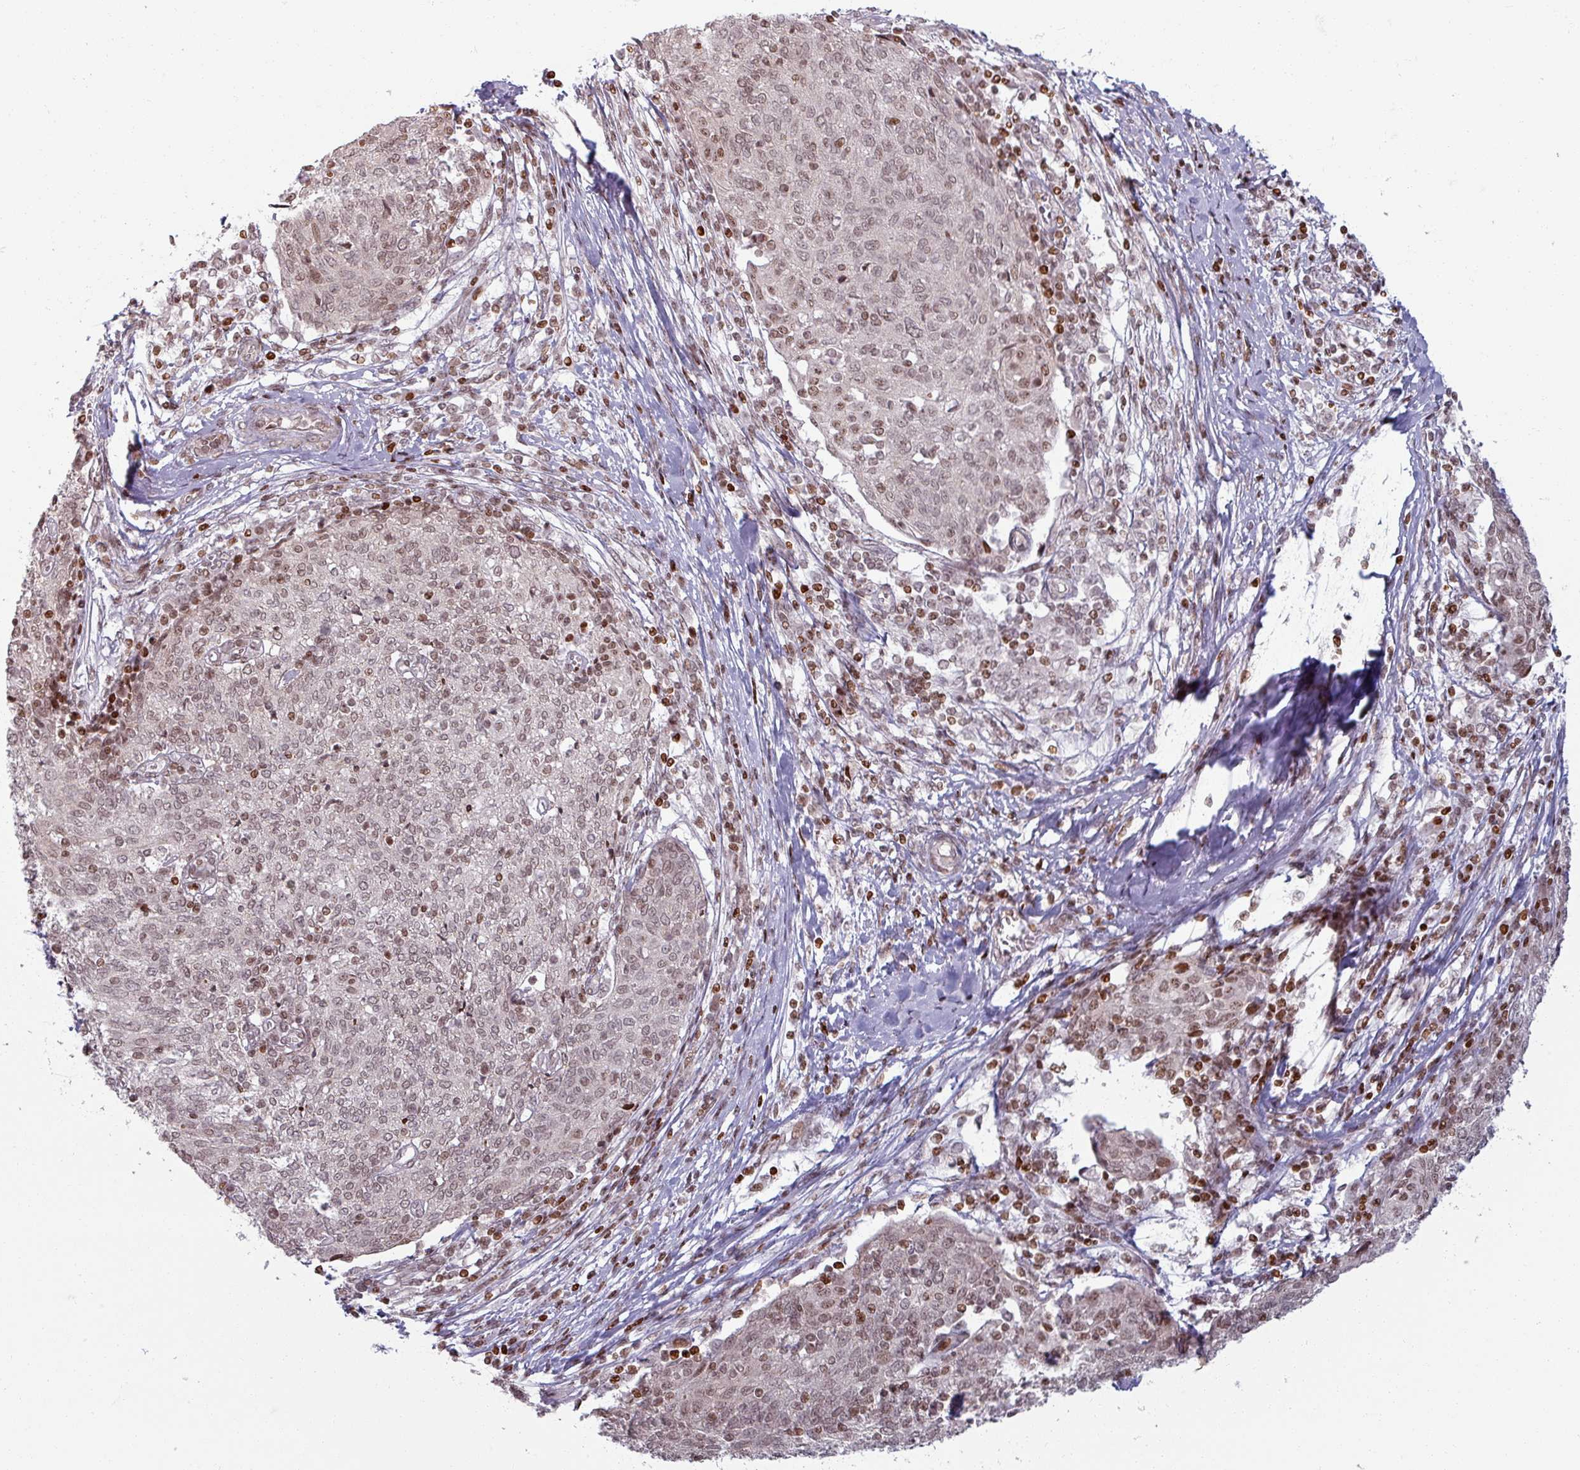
{"staining": {"intensity": "moderate", "quantity": ">75%", "location": "nuclear"}, "tissue": "cervical cancer", "cell_type": "Tumor cells", "image_type": "cancer", "snomed": [{"axis": "morphology", "description": "Squamous cell carcinoma, NOS"}, {"axis": "topography", "description": "Cervix"}], "caption": "Protein staining by IHC demonstrates moderate nuclear expression in about >75% of tumor cells in cervical cancer.", "gene": "NCOR1", "patient": {"sex": "female", "age": 52}}